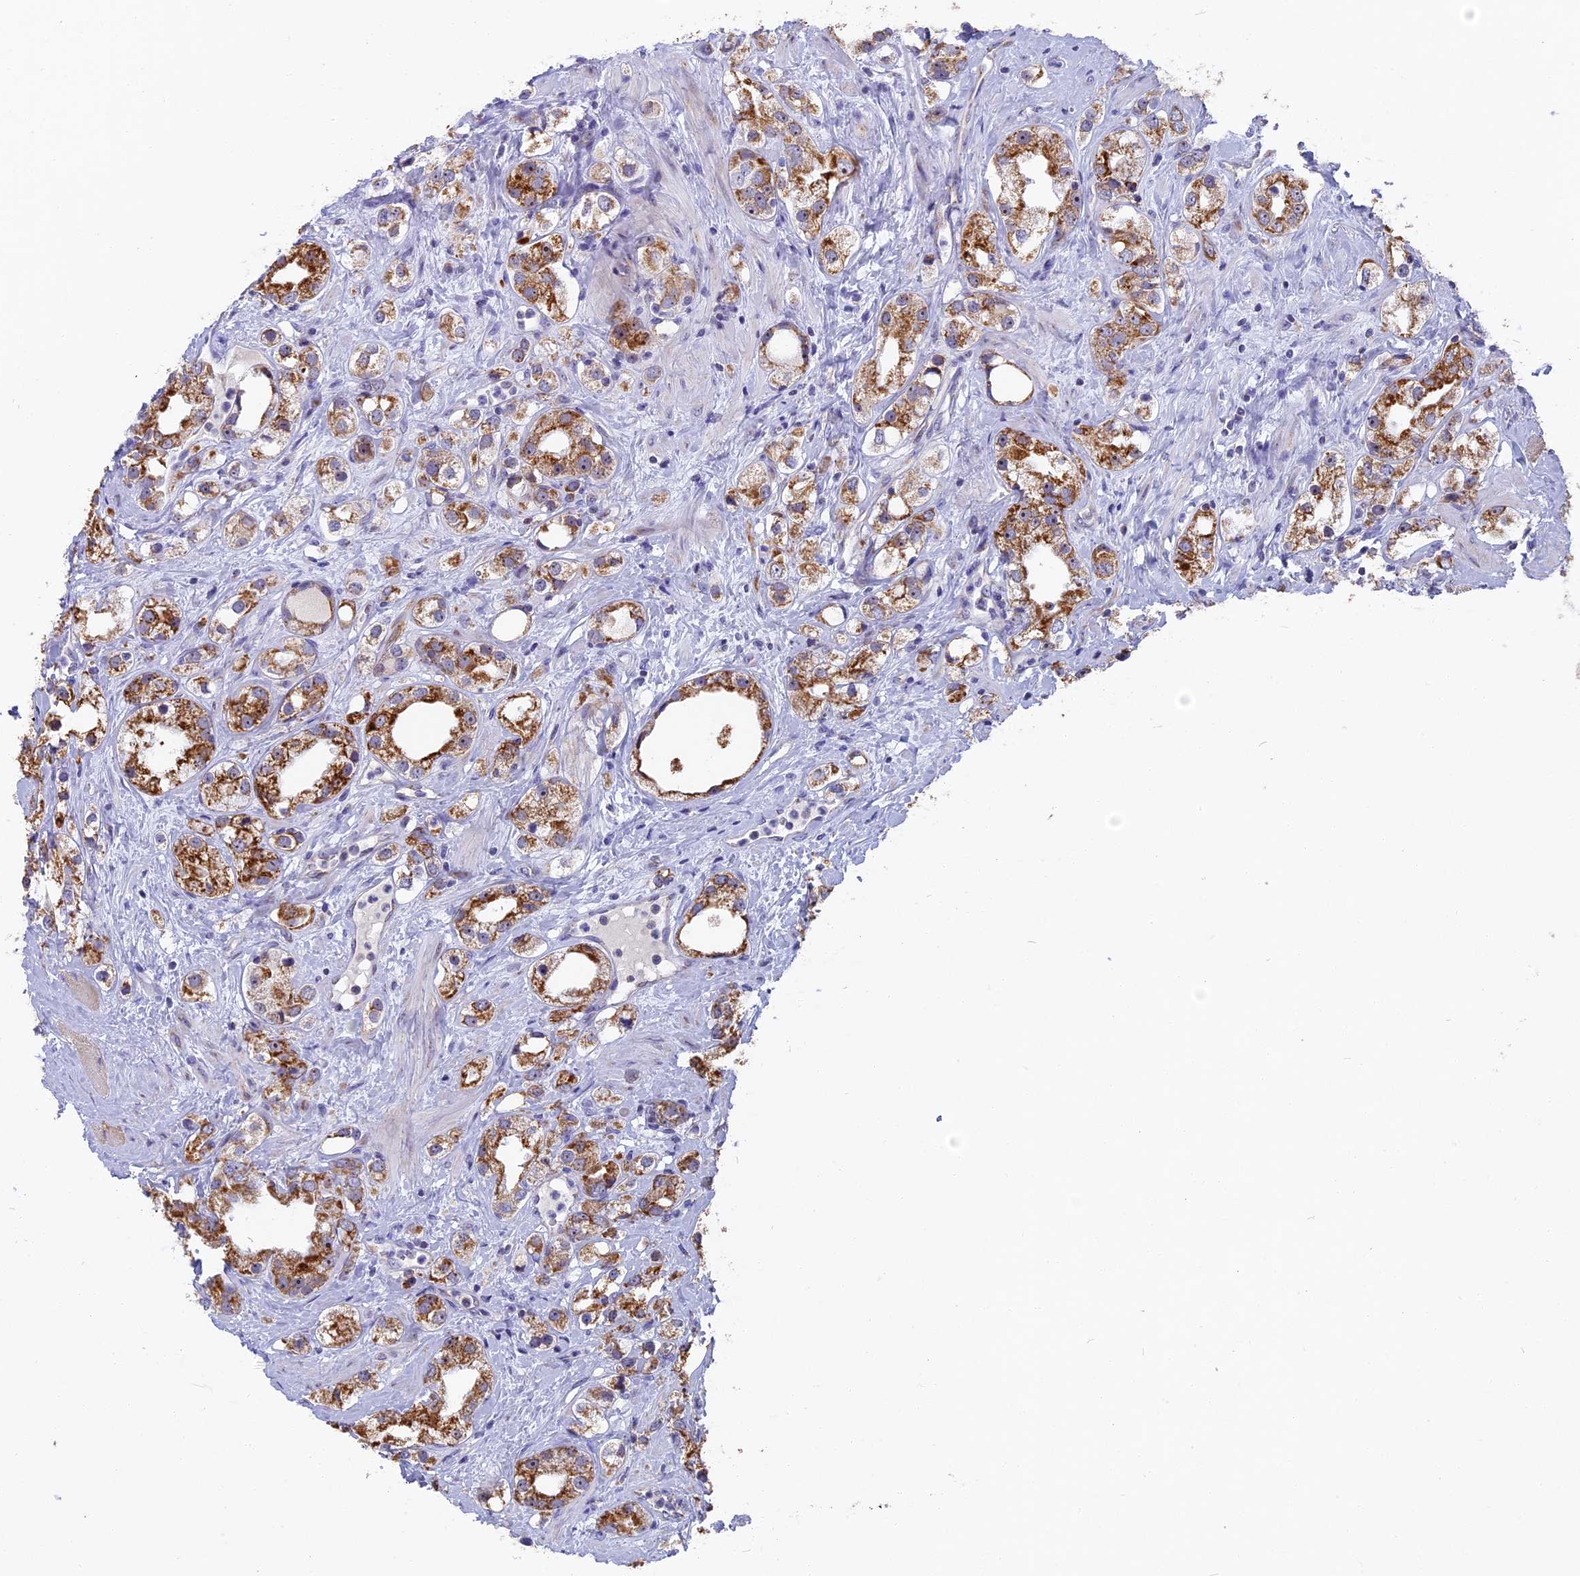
{"staining": {"intensity": "moderate", "quantity": ">75%", "location": "cytoplasmic/membranous"}, "tissue": "prostate cancer", "cell_type": "Tumor cells", "image_type": "cancer", "snomed": [{"axis": "morphology", "description": "Adenocarcinoma, NOS"}, {"axis": "topography", "description": "Prostate"}], "caption": "Tumor cells reveal medium levels of moderate cytoplasmic/membranous staining in about >75% of cells in prostate cancer (adenocarcinoma).", "gene": "DTWD1", "patient": {"sex": "male", "age": 79}}